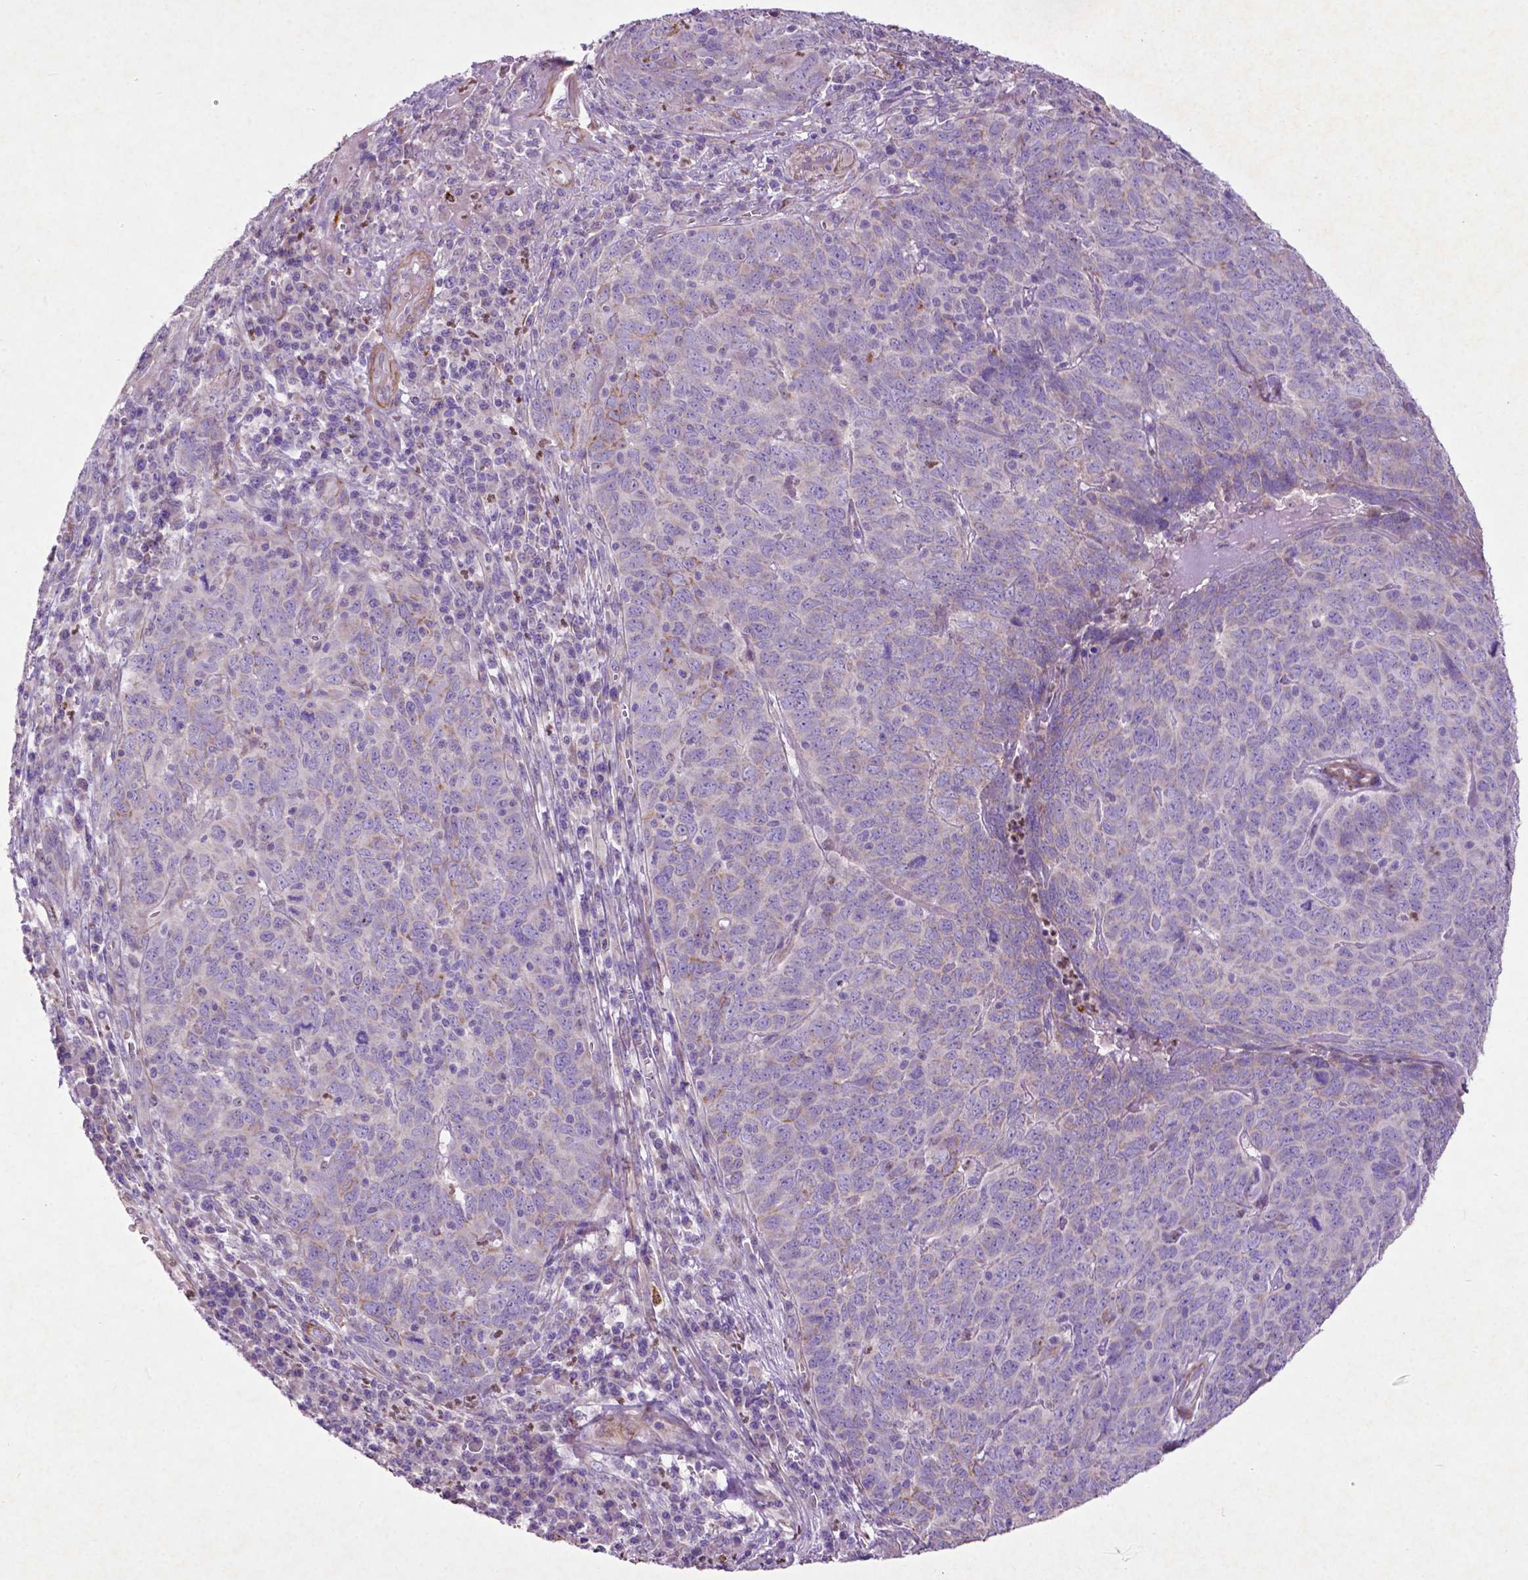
{"staining": {"intensity": "weak", "quantity": "<25%", "location": "cytoplasmic/membranous"}, "tissue": "skin cancer", "cell_type": "Tumor cells", "image_type": "cancer", "snomed": [{"axis": "morphology", "description": "Squamous cell carcinoma, NOS"}, {"axis": "topography", "description": "Skin"}, {"axis": "topography", "description": "Anal"}], "caption": "Skin cancer (squamous cell carcinoma) was stained to show a protein in brown. There is no significant staining in tumor cells. (DAB immunohistochemistry (IHC) with hematoxylin counter stain).", "gene": "THEGL", "patient": {"sex": "female", "age": 51}}